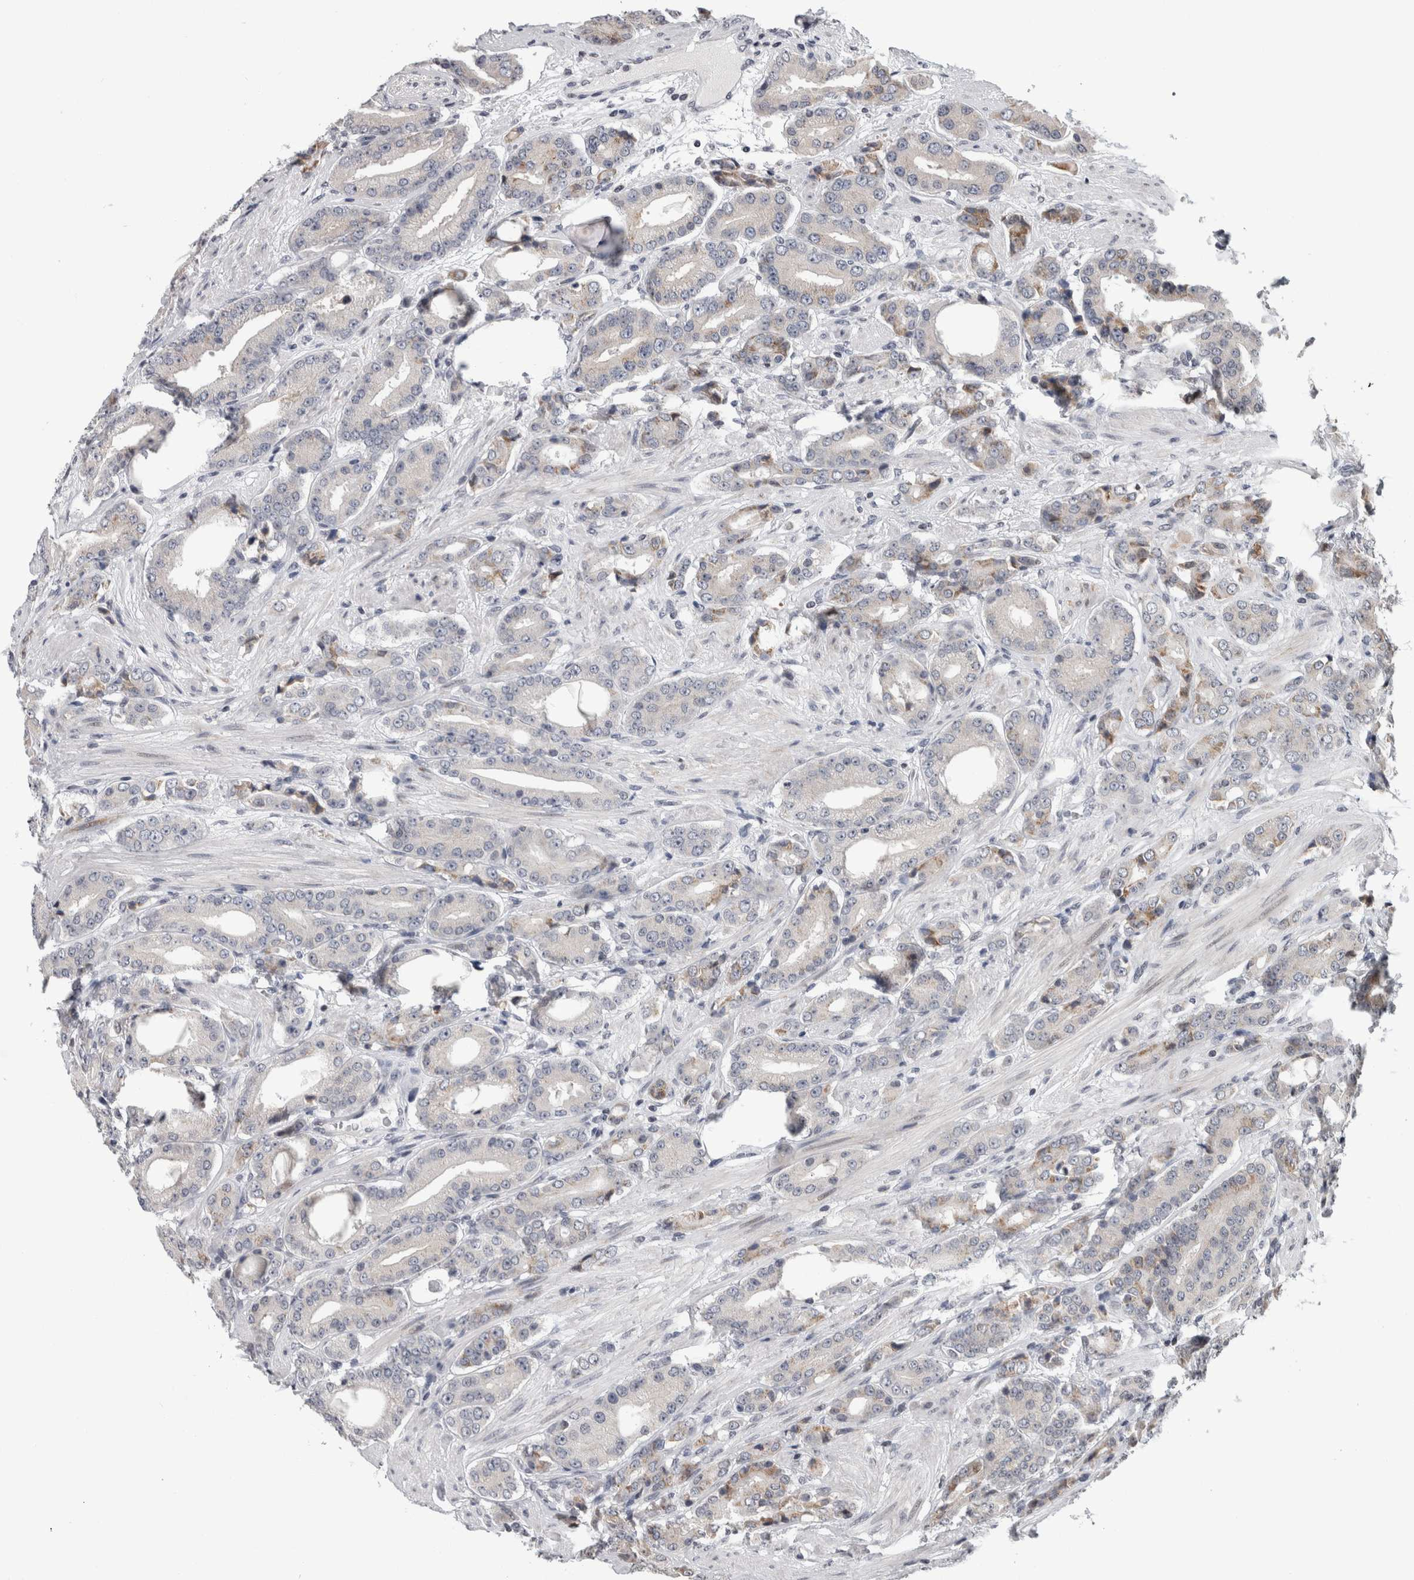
{"staining": {"intensity": "negative", "quantity": "none", "location": "none"}, "tissue": "prostate cancer", "cell_type": "Tumor cells", "image_type": "cancer", "snomed": [{"axis": "morphology", "description": "Adenocarcinoma, High grade"}, {"axis": "topography", "description": "Prostate"}], "caption": "Human prostate cancer (high-grade adenocarcinoma) stained for a protein using immunohistochemistry displays no positivity in tumor cells.", "gene": "ZBTB11", "patient": {"sex": "male", "age": 71}}